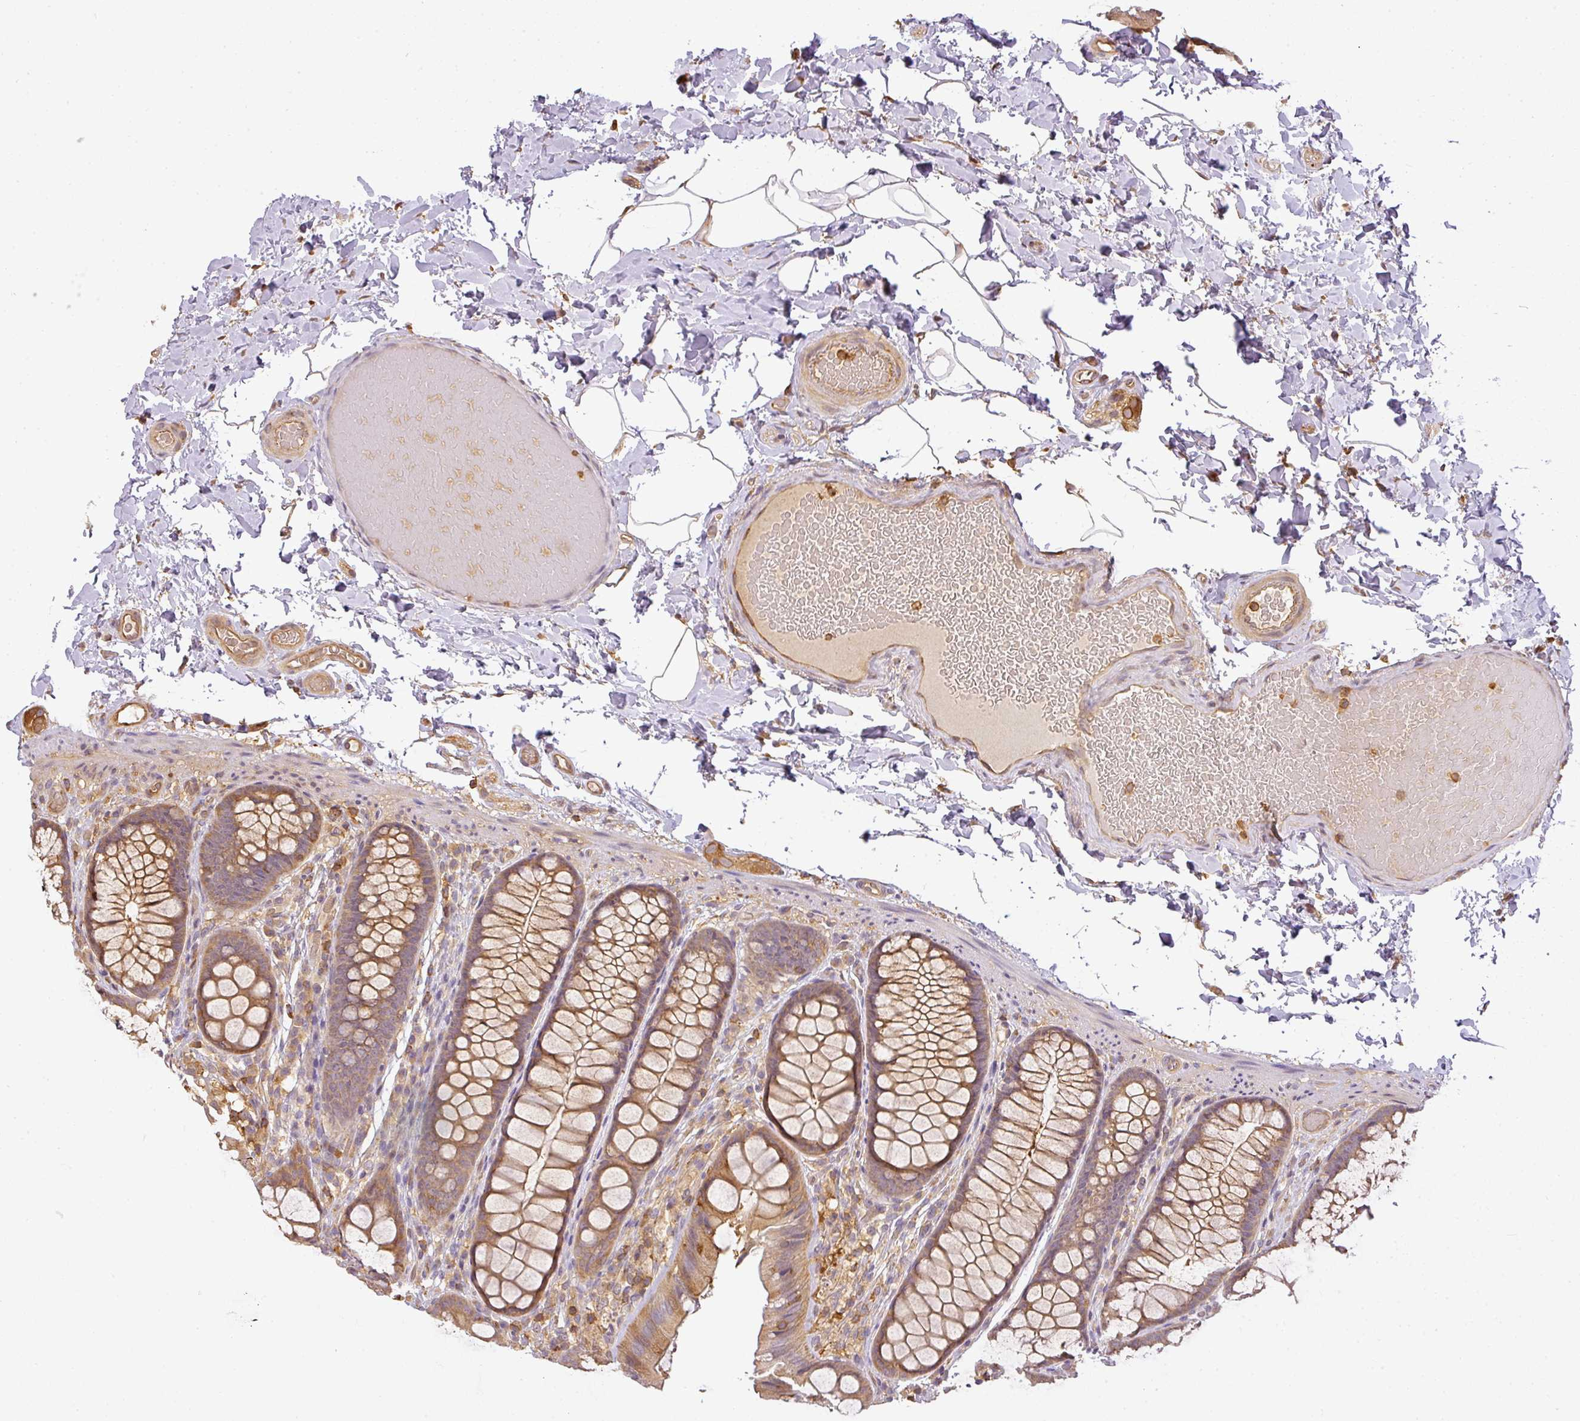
{"staining": {"intensity": "moderate", "quantity": ">75%", "location": "cytoplasmic/membranous"}, "tissue": "colon", "cell_type": "Endothelial cells", "image_type": "normal", "snomed": [{"axis": "morphology", "description": "Normal tissue, NOS"}, {"axis": "topography", "description": "Colon"}], "caption": "IHC micrograph of normal colon: colon stained using immunohistochemistry (IHC) exhibits medium levels of moderate protein expression localized specifically in the cytoplasmic/membranous of endothelial cells, appearing as a cytoplasmic/membranous brown color.", "gene": "TCL1B", "patient": {"sex": "male", "age": 46}}